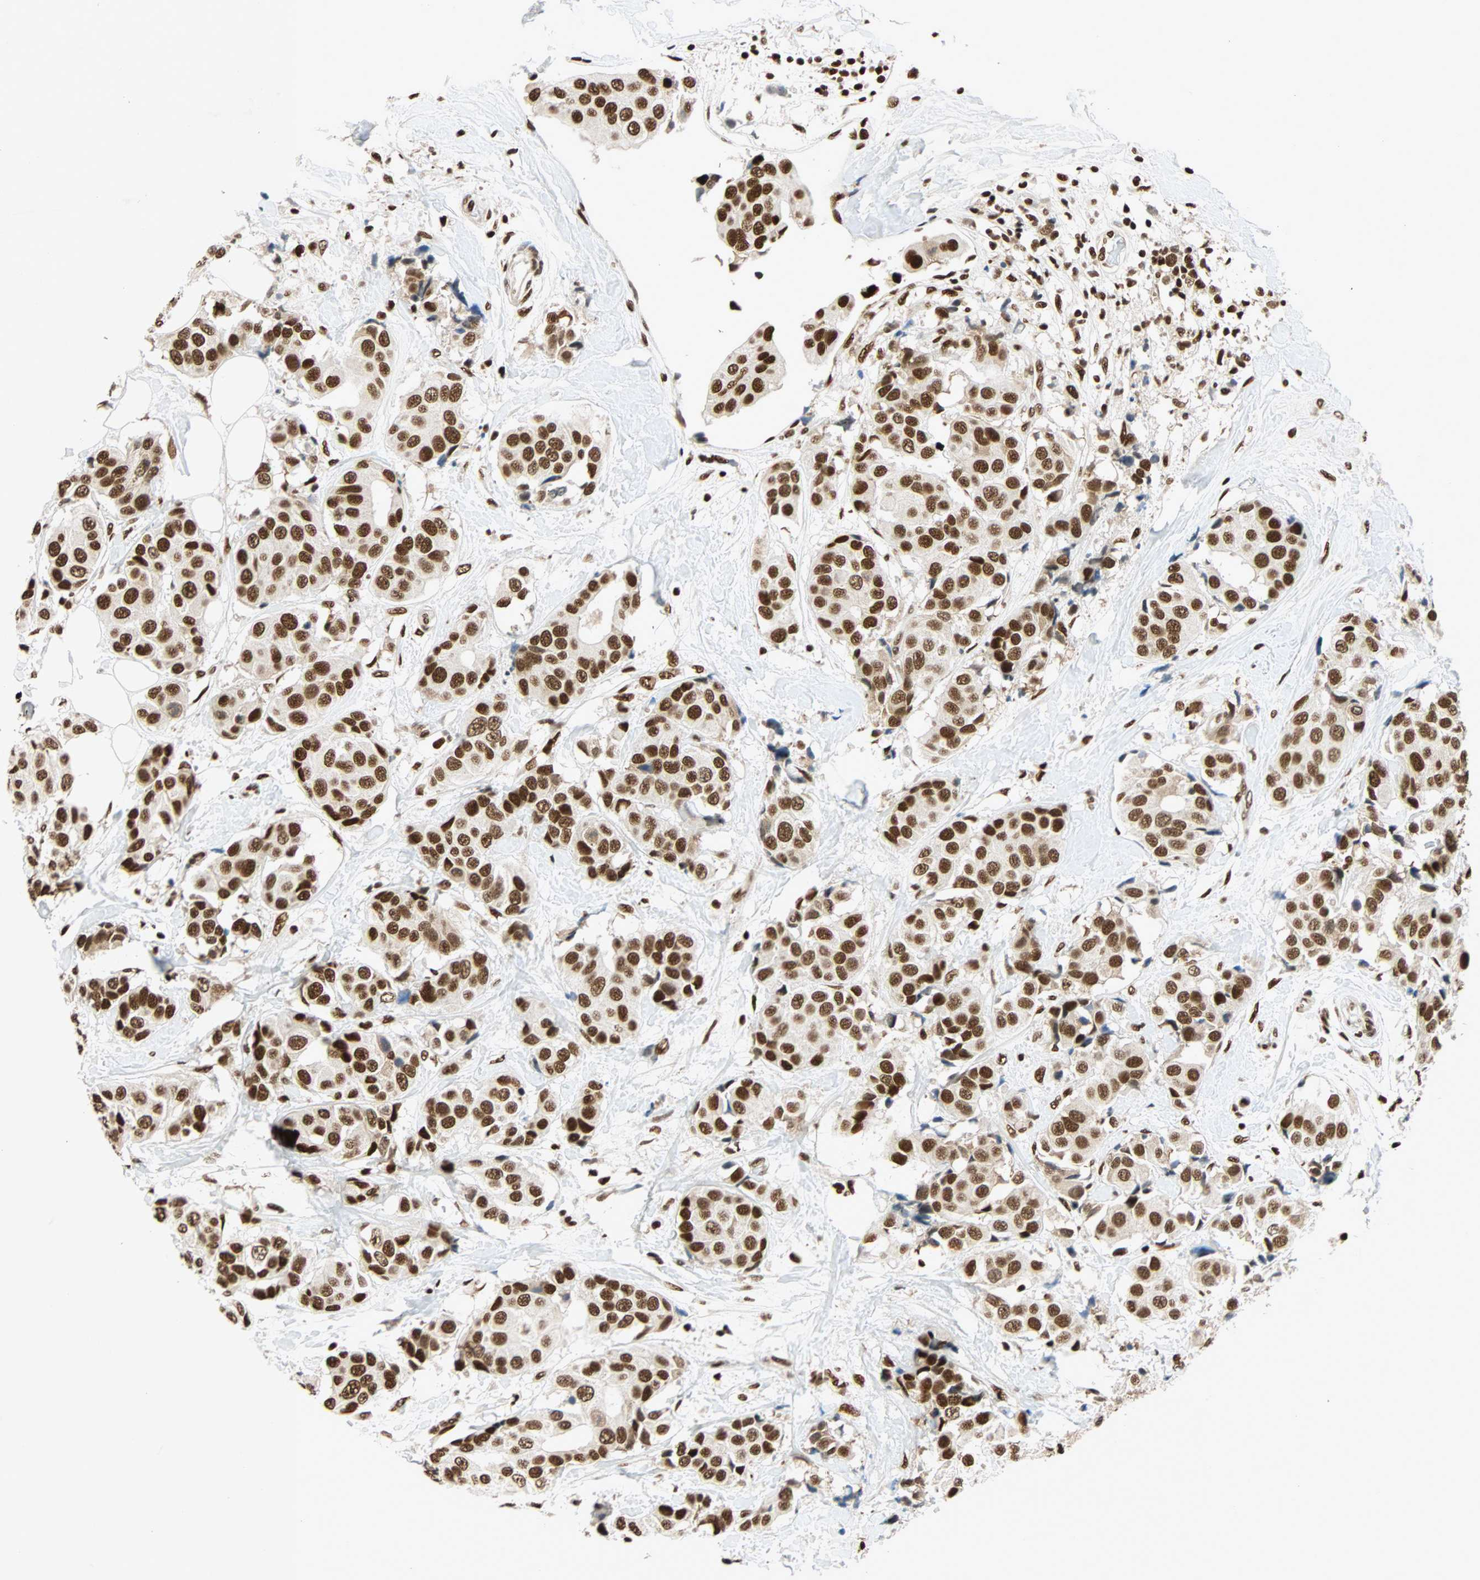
{"staining": {"intensity": "strong", "quantity": ">75%", "location": "nuclear"}, "tissue": "breast cancer", "cell_type": "Tumor cells", "image_type": "cancer", "snomed": [{"axis": "morphology", "description": "Normal tissue, NOS"}, {"axis": "morphology", "description": "Duct carcinoma"}, {"axis": "topography", "description": "Breast"}], "caption": "Strong nuclear protein positivity is identified in about >75% of tumor cells in breast cancer (invasive ductal carcinoma).", "gene": "CDK12", "patient": {"sex": "female", "age": 39}}